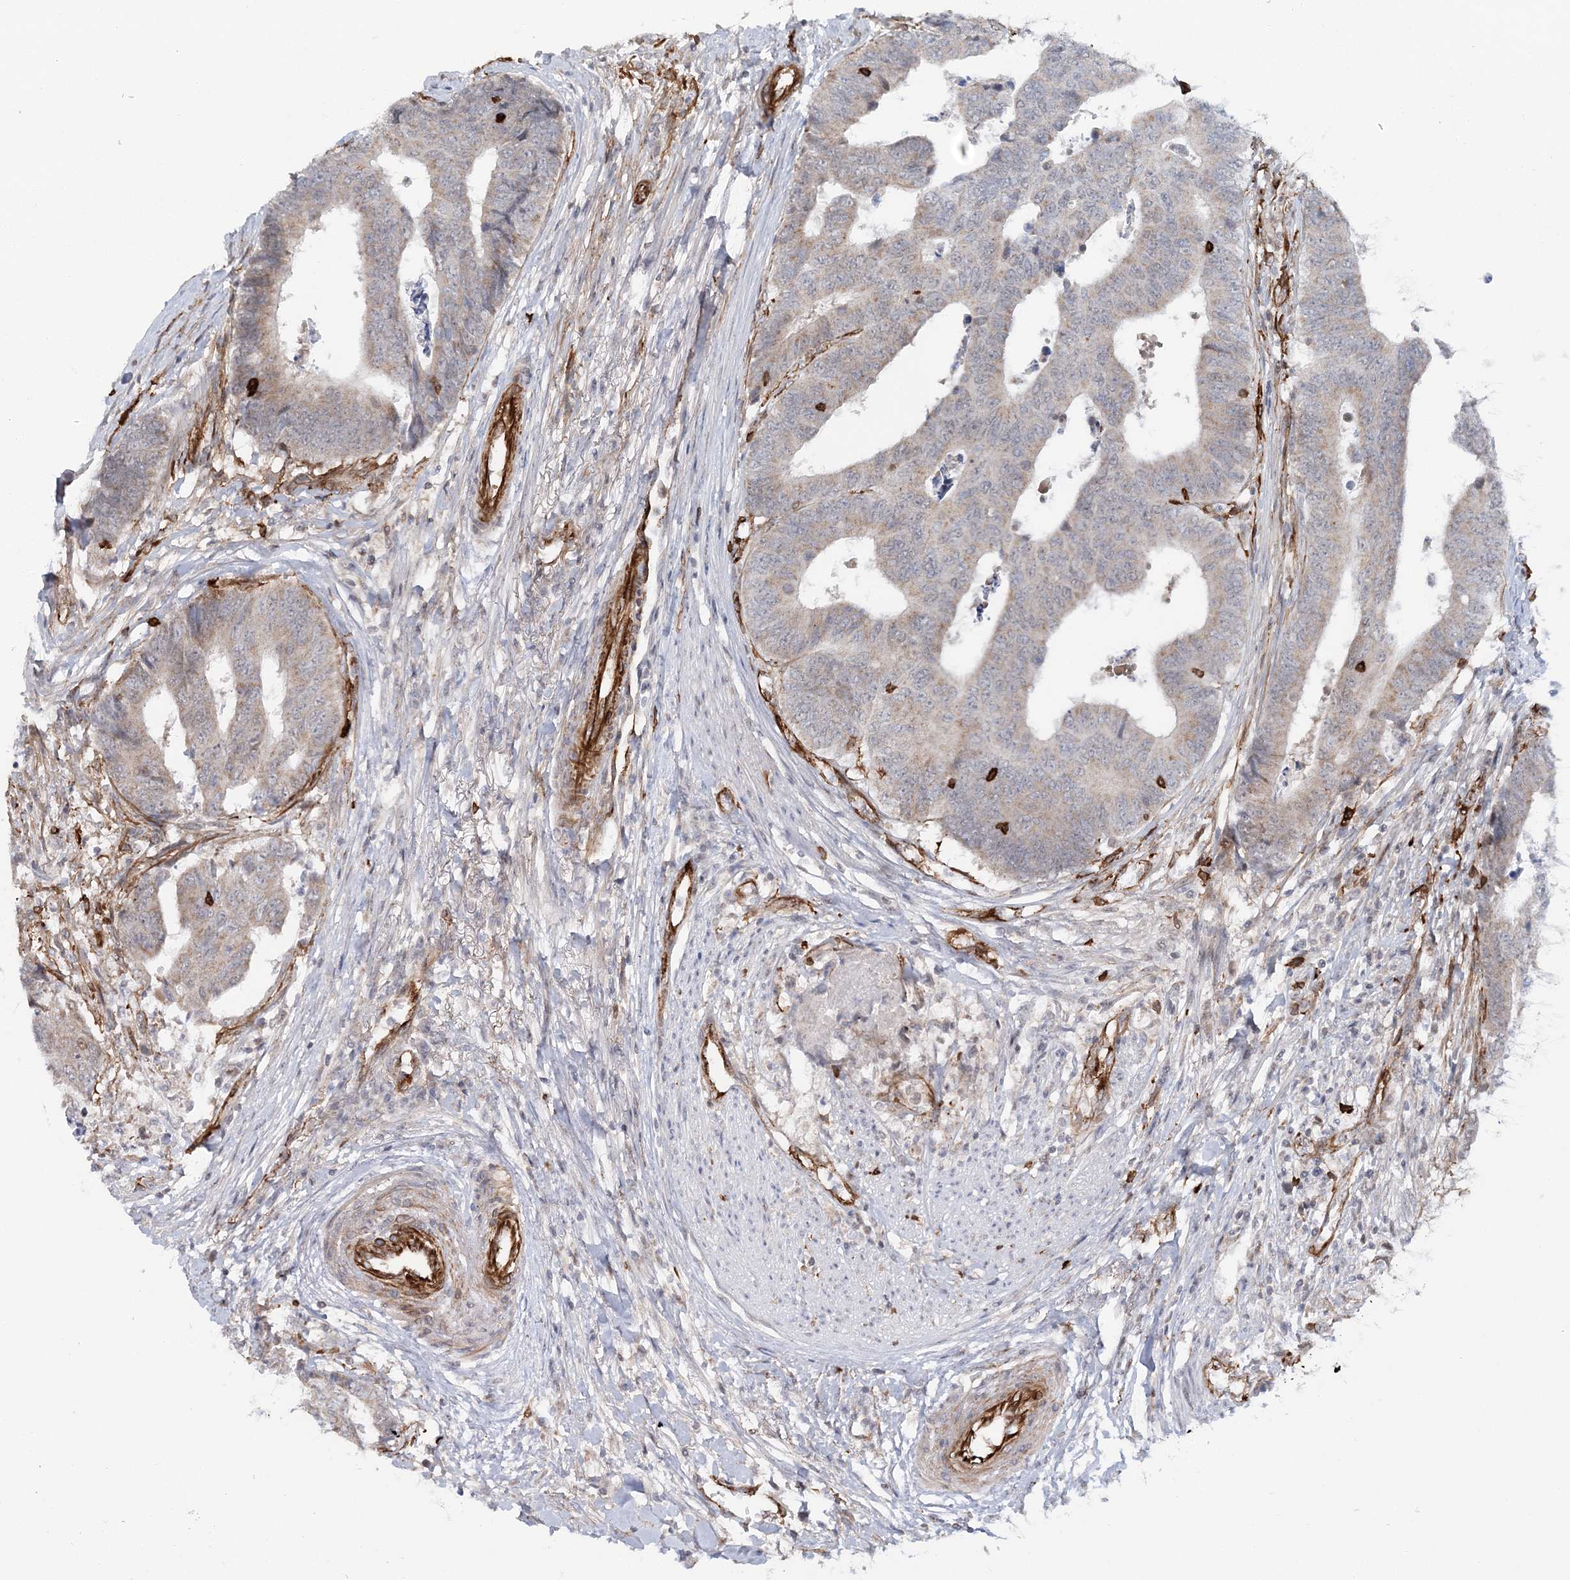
{"staining": {"intensity": "negative", "quantity": "none", "location": "none"}, "tissue": "colorectal cancer", "cell_type": "Tumor cells", "image_type": "cancer", "snomed": [{"axis": "morphology", "description": "Adenocarcinoma, NOS"}, {"axis": "topography", "description": "Rectum"}], "caption": "This is an IHC image of human colorectal adenocarcinoma. There is no expression in tumor cells.", "gene": "AFAP1L2", "patient": {"sex": "male", "age": 84}}